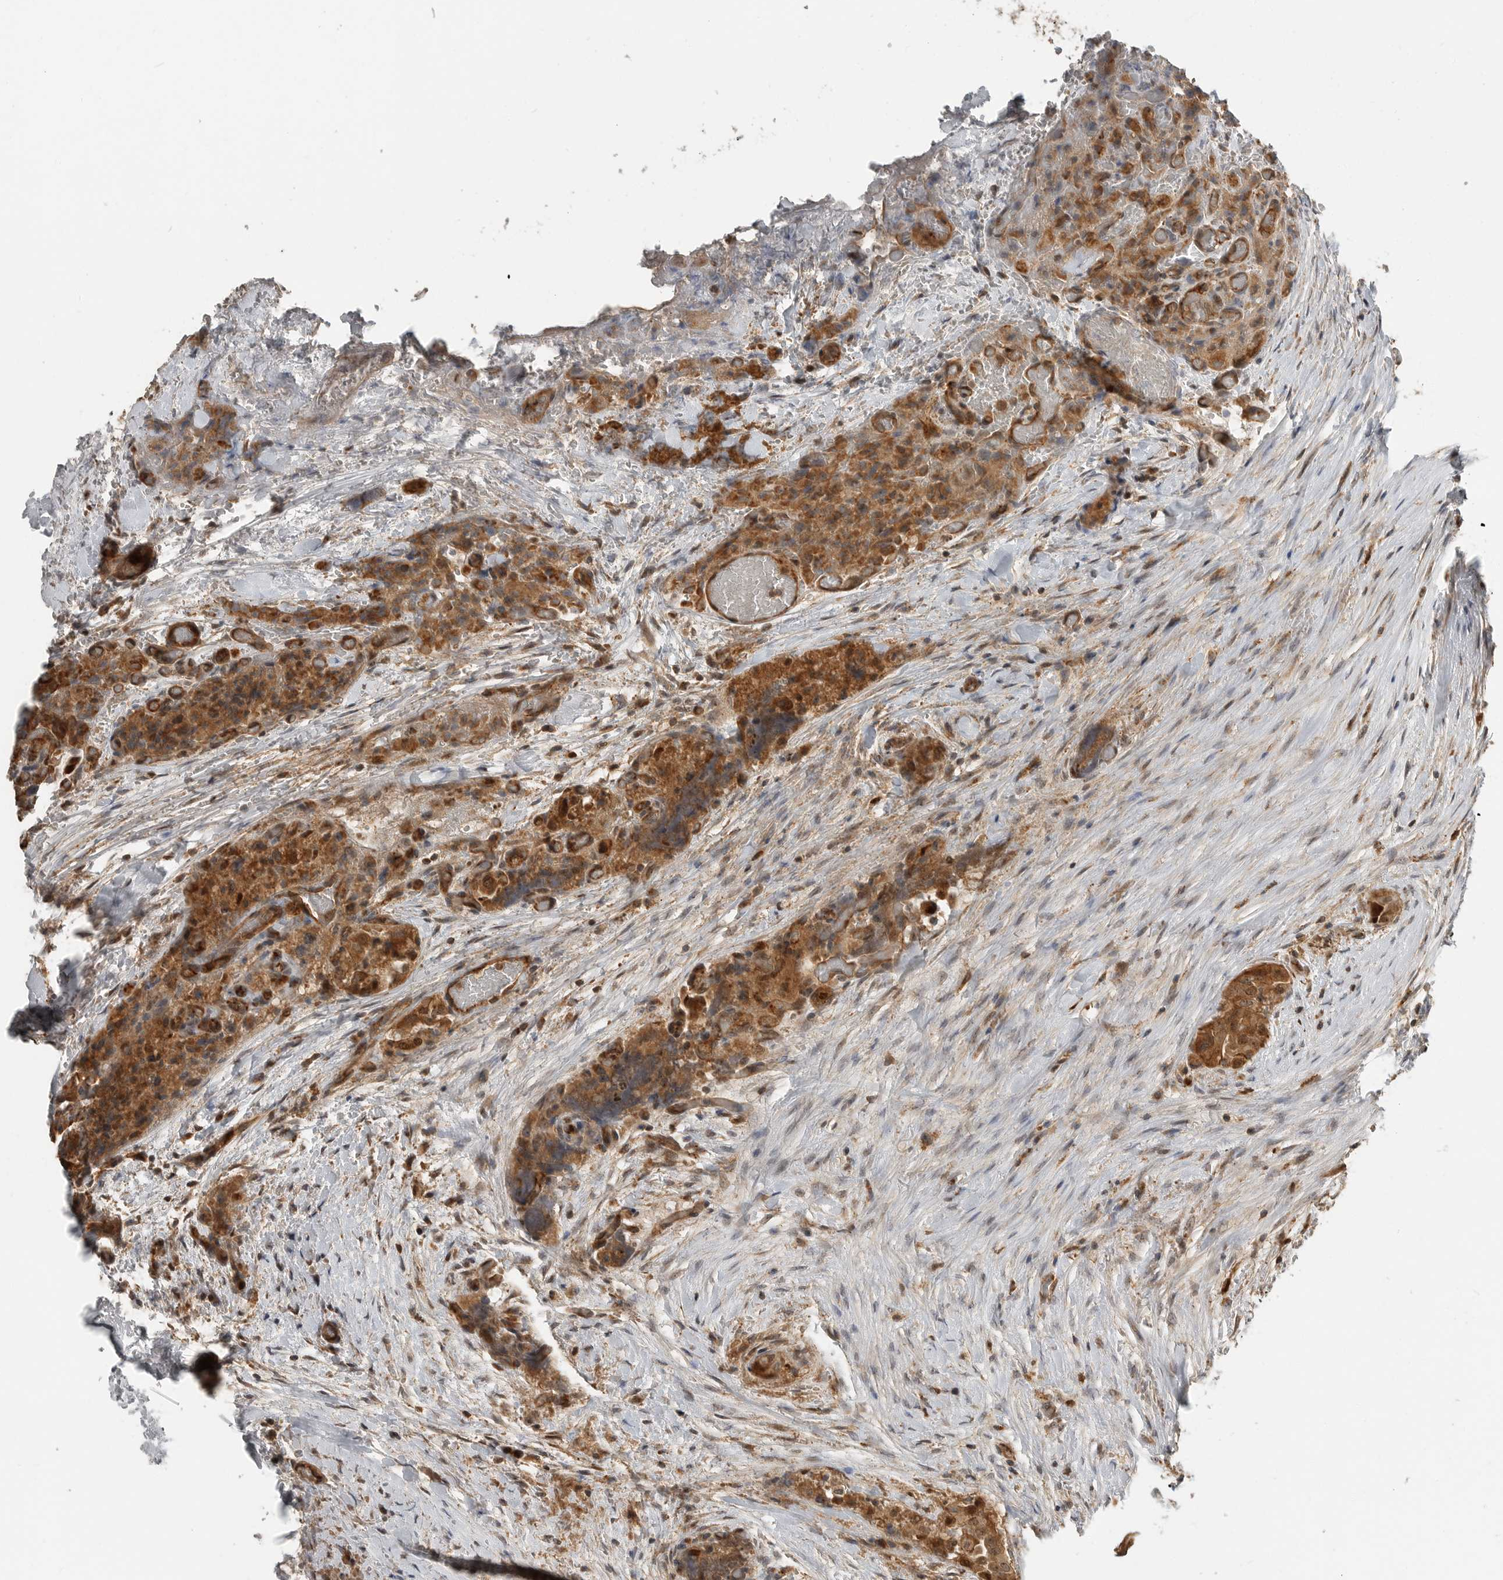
{"staining": {"intensity": "moderate", "quantity": ">75%", "location": "cytoplasmic/membranous,nuclear"}, "tissue": "thyroid cancer", "cell_type": "Tumor cells", "image_type": "cancer", "snomed": [{"axis": "morphology", "description": "Papillary adenocarcinoma, NOS"}, {"axis": "topography", "description": "Thyroid gland"}], "caption": "Immunohistochemistry (IHC) of papillary adenocarcinoma (thyroid) displays medium levels of moderate cytoplasmic/membranous and nuclear expression in about >75% of tumor cells.", "gene": "STRAP", "patient": {"sex": "female", "age": 59}}